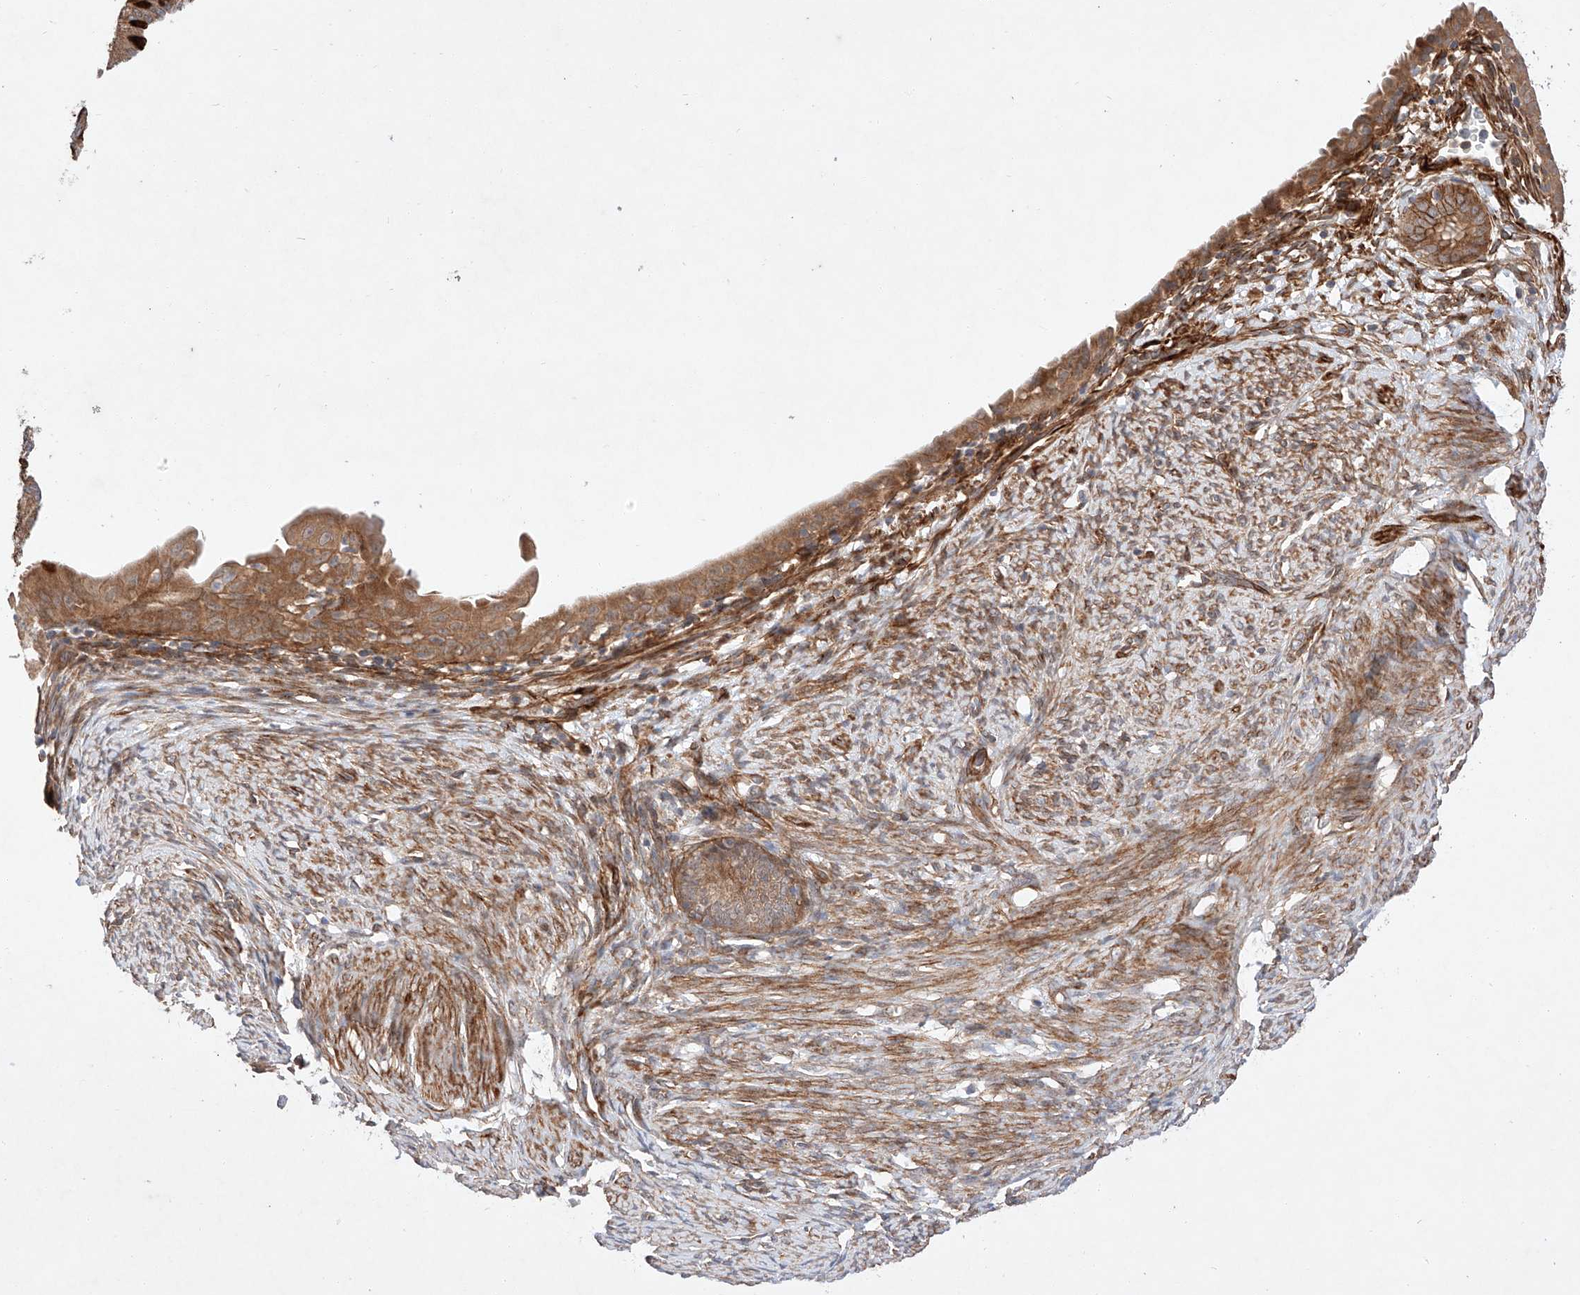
{"staining": {"intensity": "moderate", "quantity": ">75%", "location": "cytoplasmic/membranous"}, "tissue": "endometrial cancer", "cell_type": "Tumor cells", "image_type": "cancer", "snomed": [{"axis": "morphology", "description": "Adenocarcinoma, NOS"}, {"axis": "topography", "description": "Endometrium"}], "caption": "Protein staining of endometrial cancer tissue displays moderate cytoplasmic/membranous expression in approximately >75% of tumor cells.", "gene": "RAB23", "patient": {"sex": "female", "age": 51}}